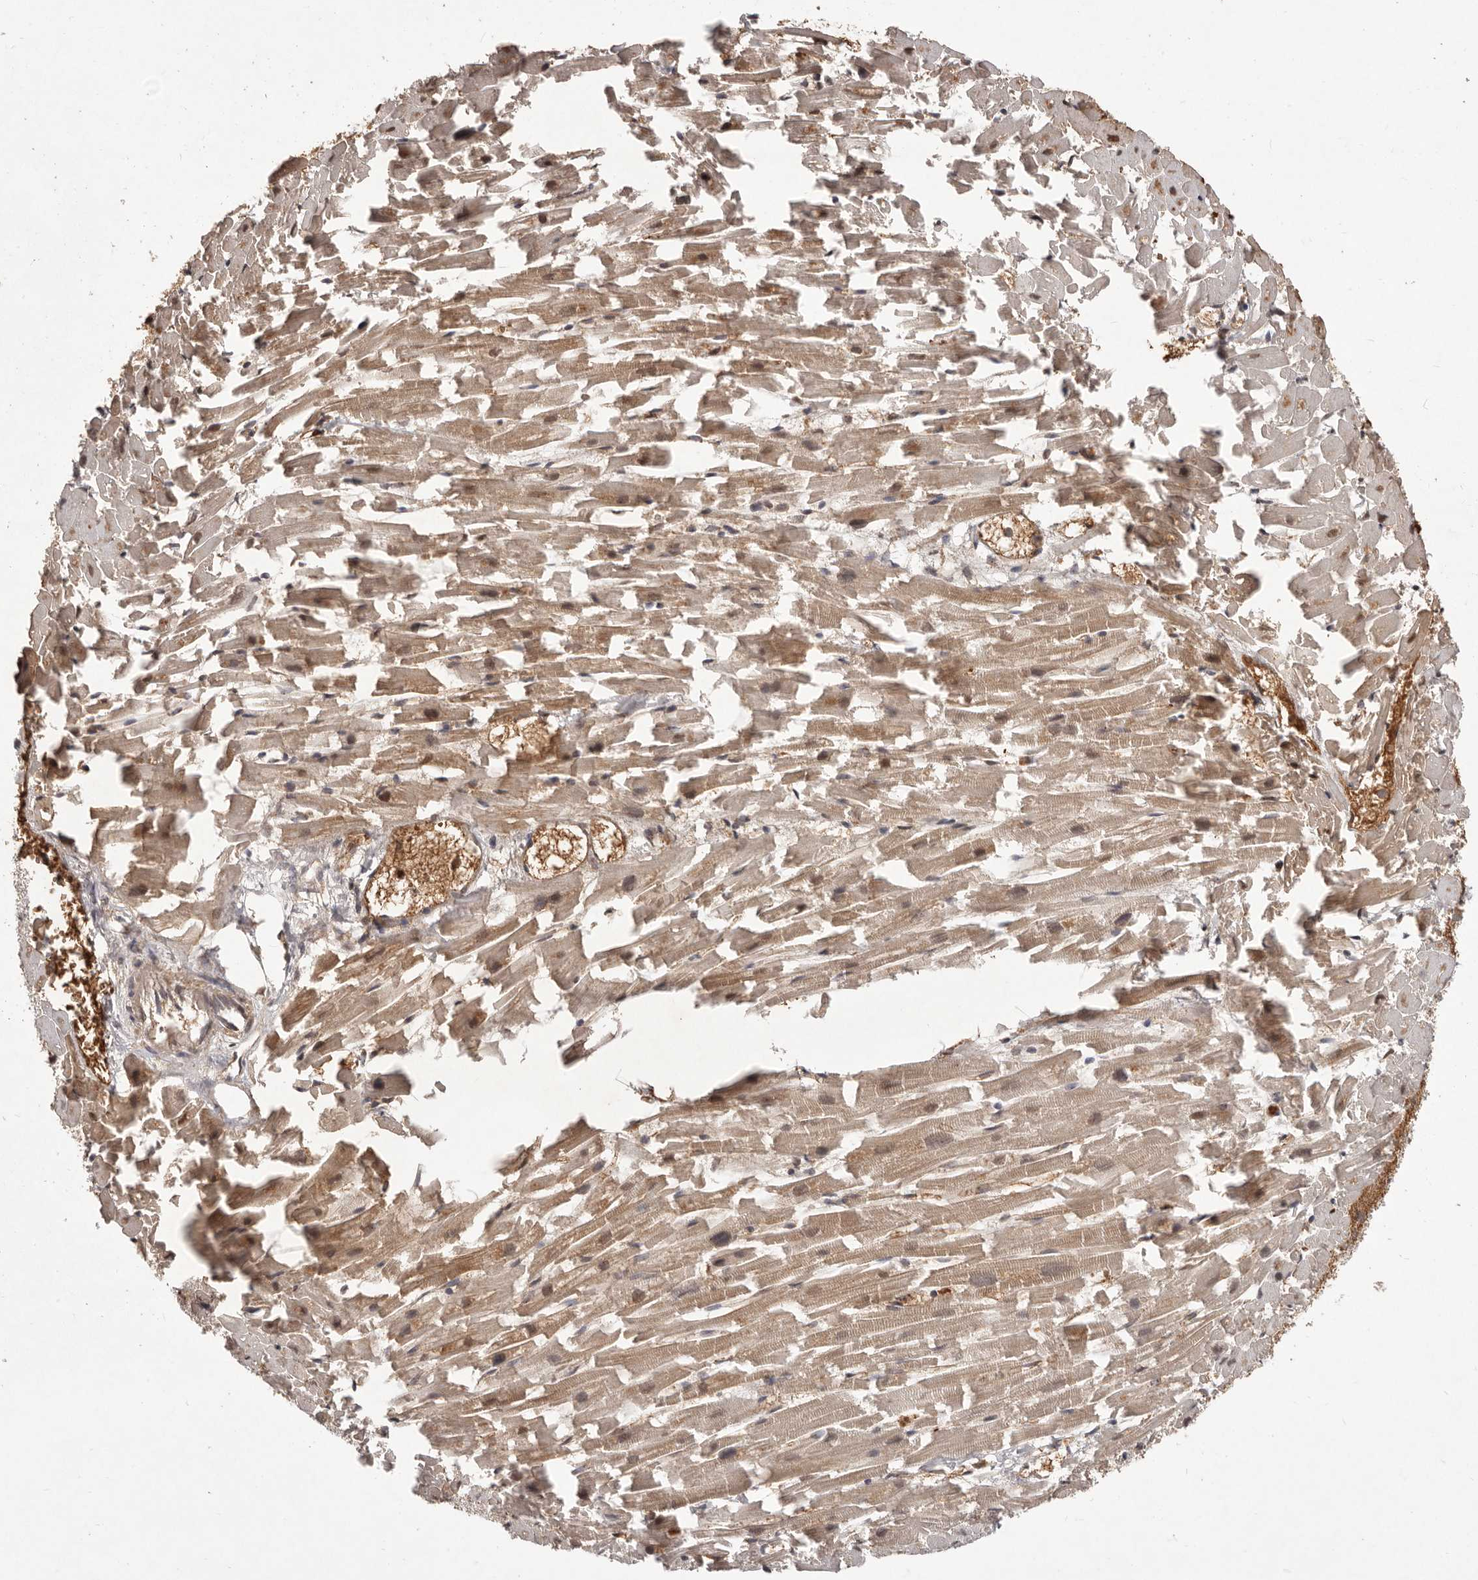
{"staining": {"intensity": "moderate", "quantity": "25%-75%", "location": "cytoplasmic/membranous"}, "tissue": "heart muscle", "cell_type": "Cardiomyocytes", "image_type": "normal", "snomed": [{"axis": "morphology", "description": "Normal tissue, NOS"}, {"axis": "topography", "description": "Heart"}], "caption": "Protein staining displays moderate cytoplasmic/membranous positivity in approximately 25%-75% of cardiomyocytes in benign heart muscle.", "gene": "NCOA3", "patient": {"sex": "female", "age": 64}}